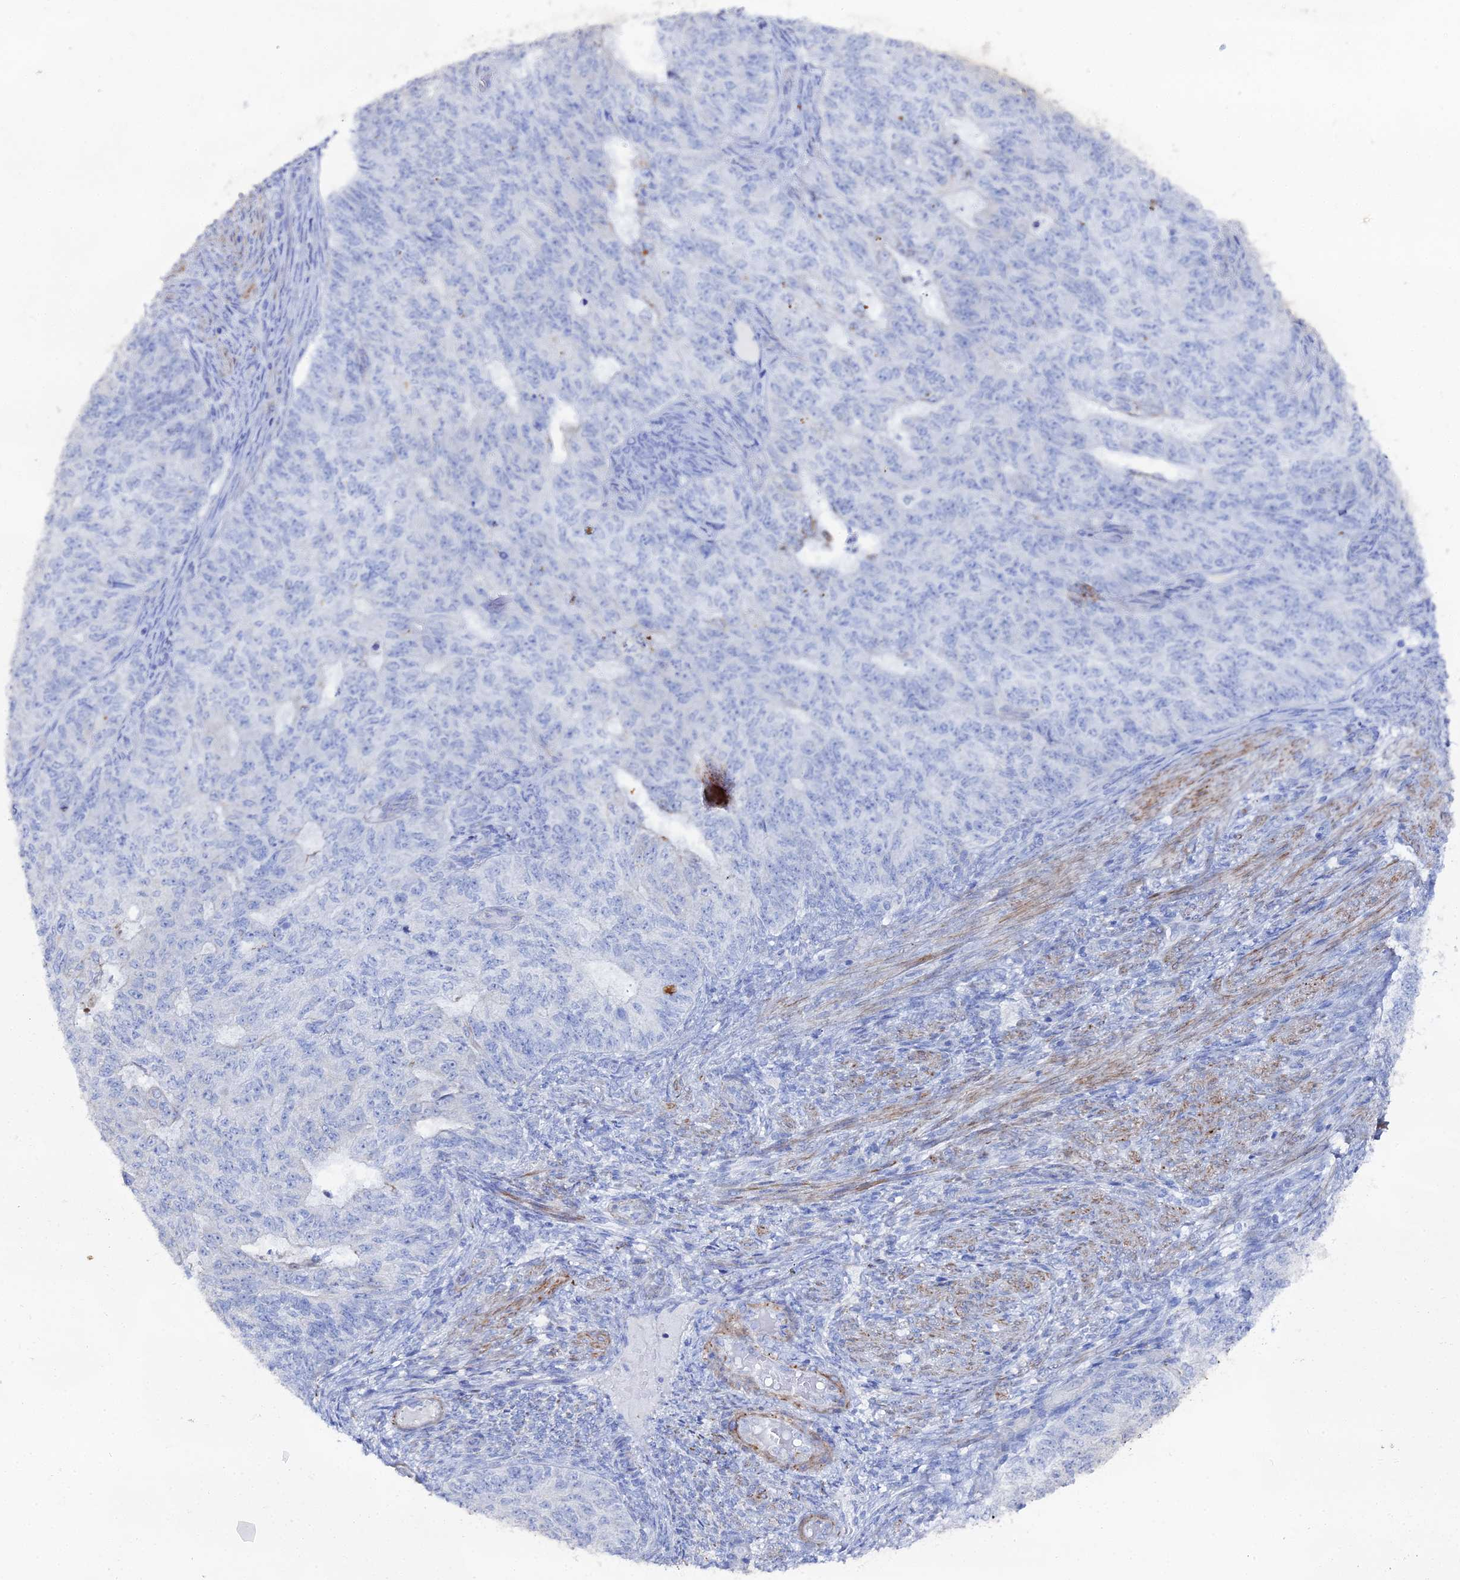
{"staining": {"intensity": "negative", "quantity": "none", "location": "none"}, "tissue": "endometrial cancer", "cell_type": "Tumor cells", "image_type": "cancer", "snomed": [{"axis": "morphology", "description": "Adenocarcinoma, NOS"}, {"axis": "topography", "description": "Endometrium"}], "caption": "Human endometrial cancer stained for a protein using IHC shows no staining in tumor cells.", "gene": "DHX34", "patient": {"sex": "female", "age": 32}}